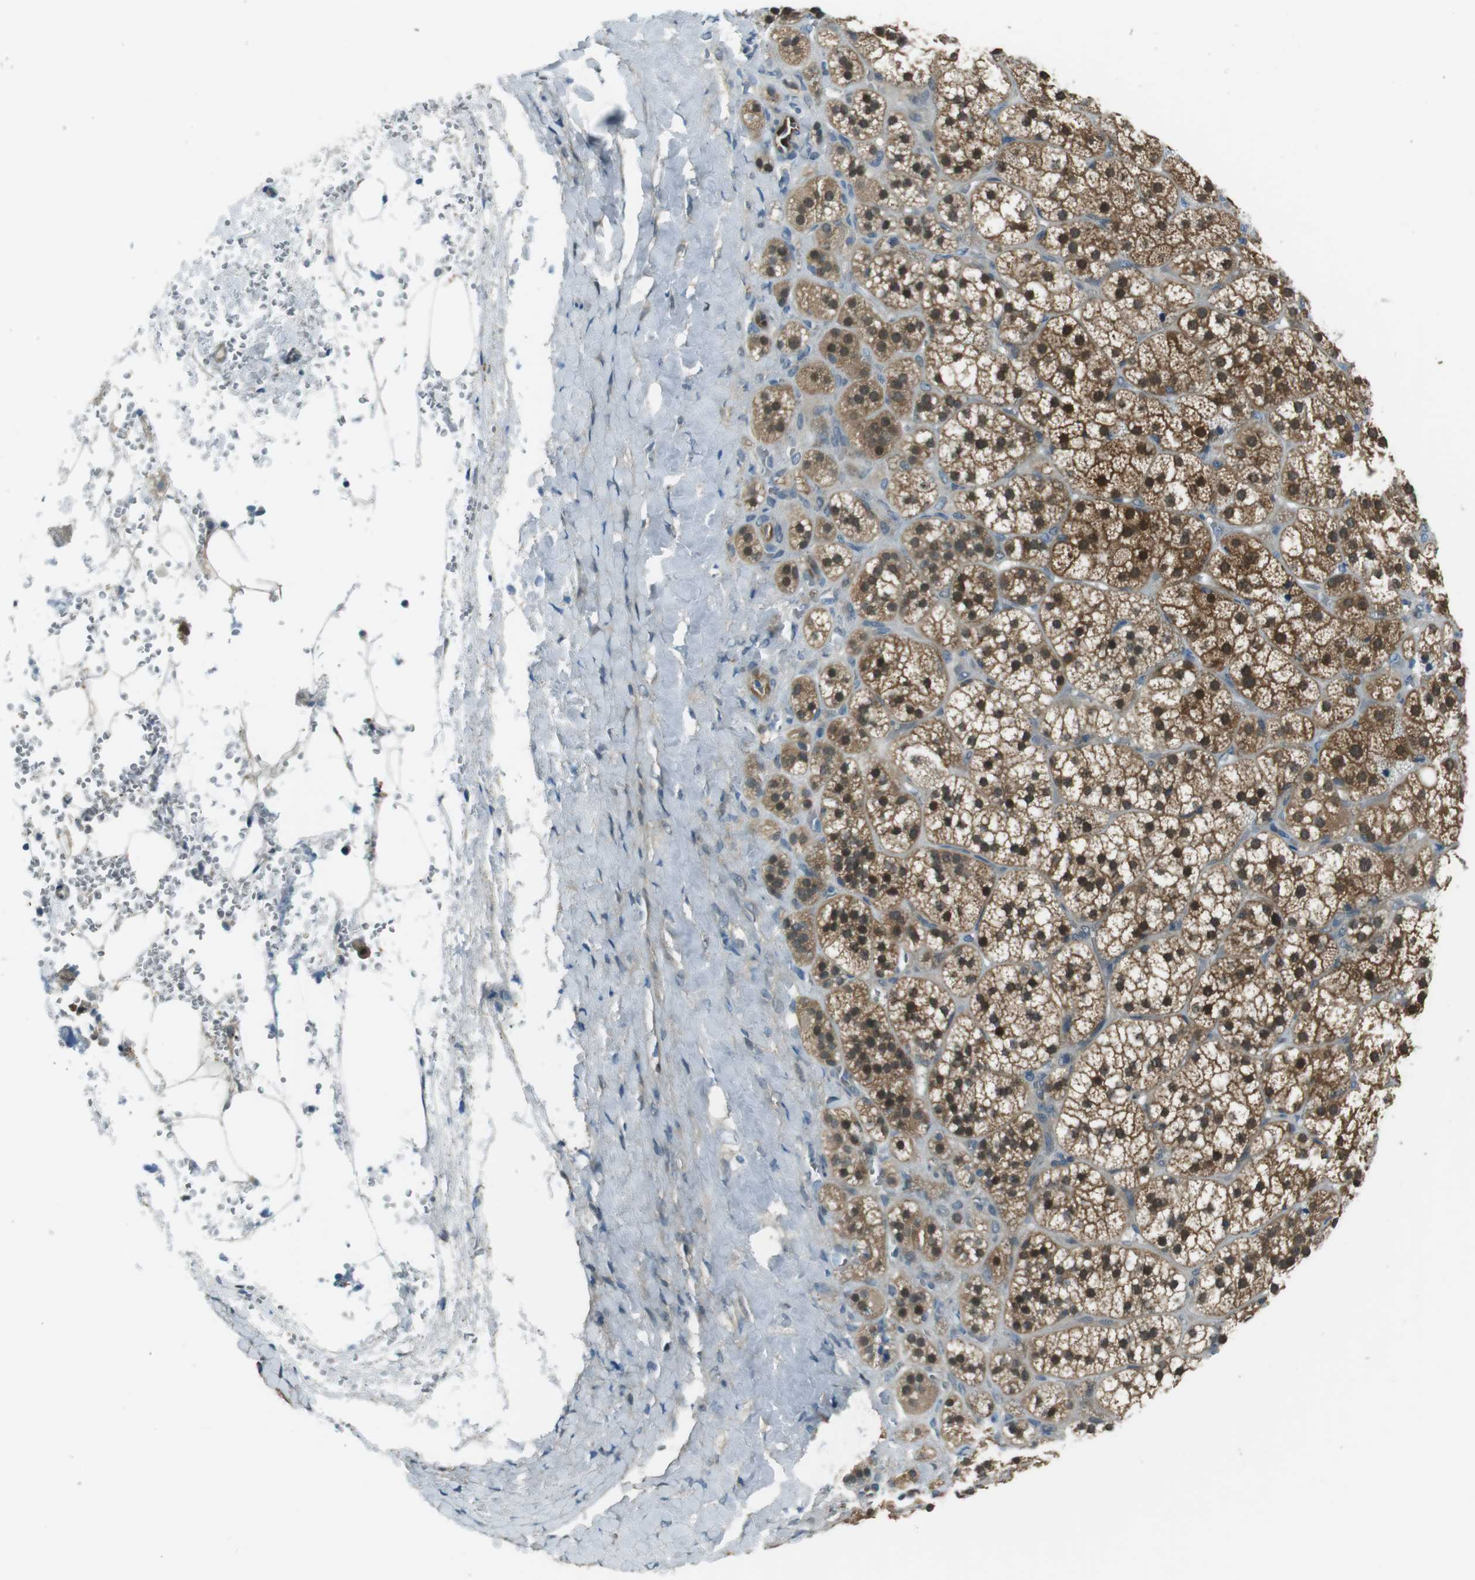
{"staining": {"intensity": "strong", "quantity": ">75%", "location": "cytoplasmic/membranous,nuclear"}, "tissue": "adrenal gland", "cell_type": "Glandular cells", "image_type": "normal", "snomed": [{"axis": "morphology", "description": "Normal tissue, NOS"}, {"axis": "topography", "description": "Adrenal gland"}], "caption": "Immunohistochemistry histopathology image of benign adrenal gland stained for a protein (brown), which reveals high levels of strong cytoplasmic/membranous,nuclear expression in about >75% of glandular cells.", "gene": "MFAP3", "patient": {"sex": "female", "age": 71}}